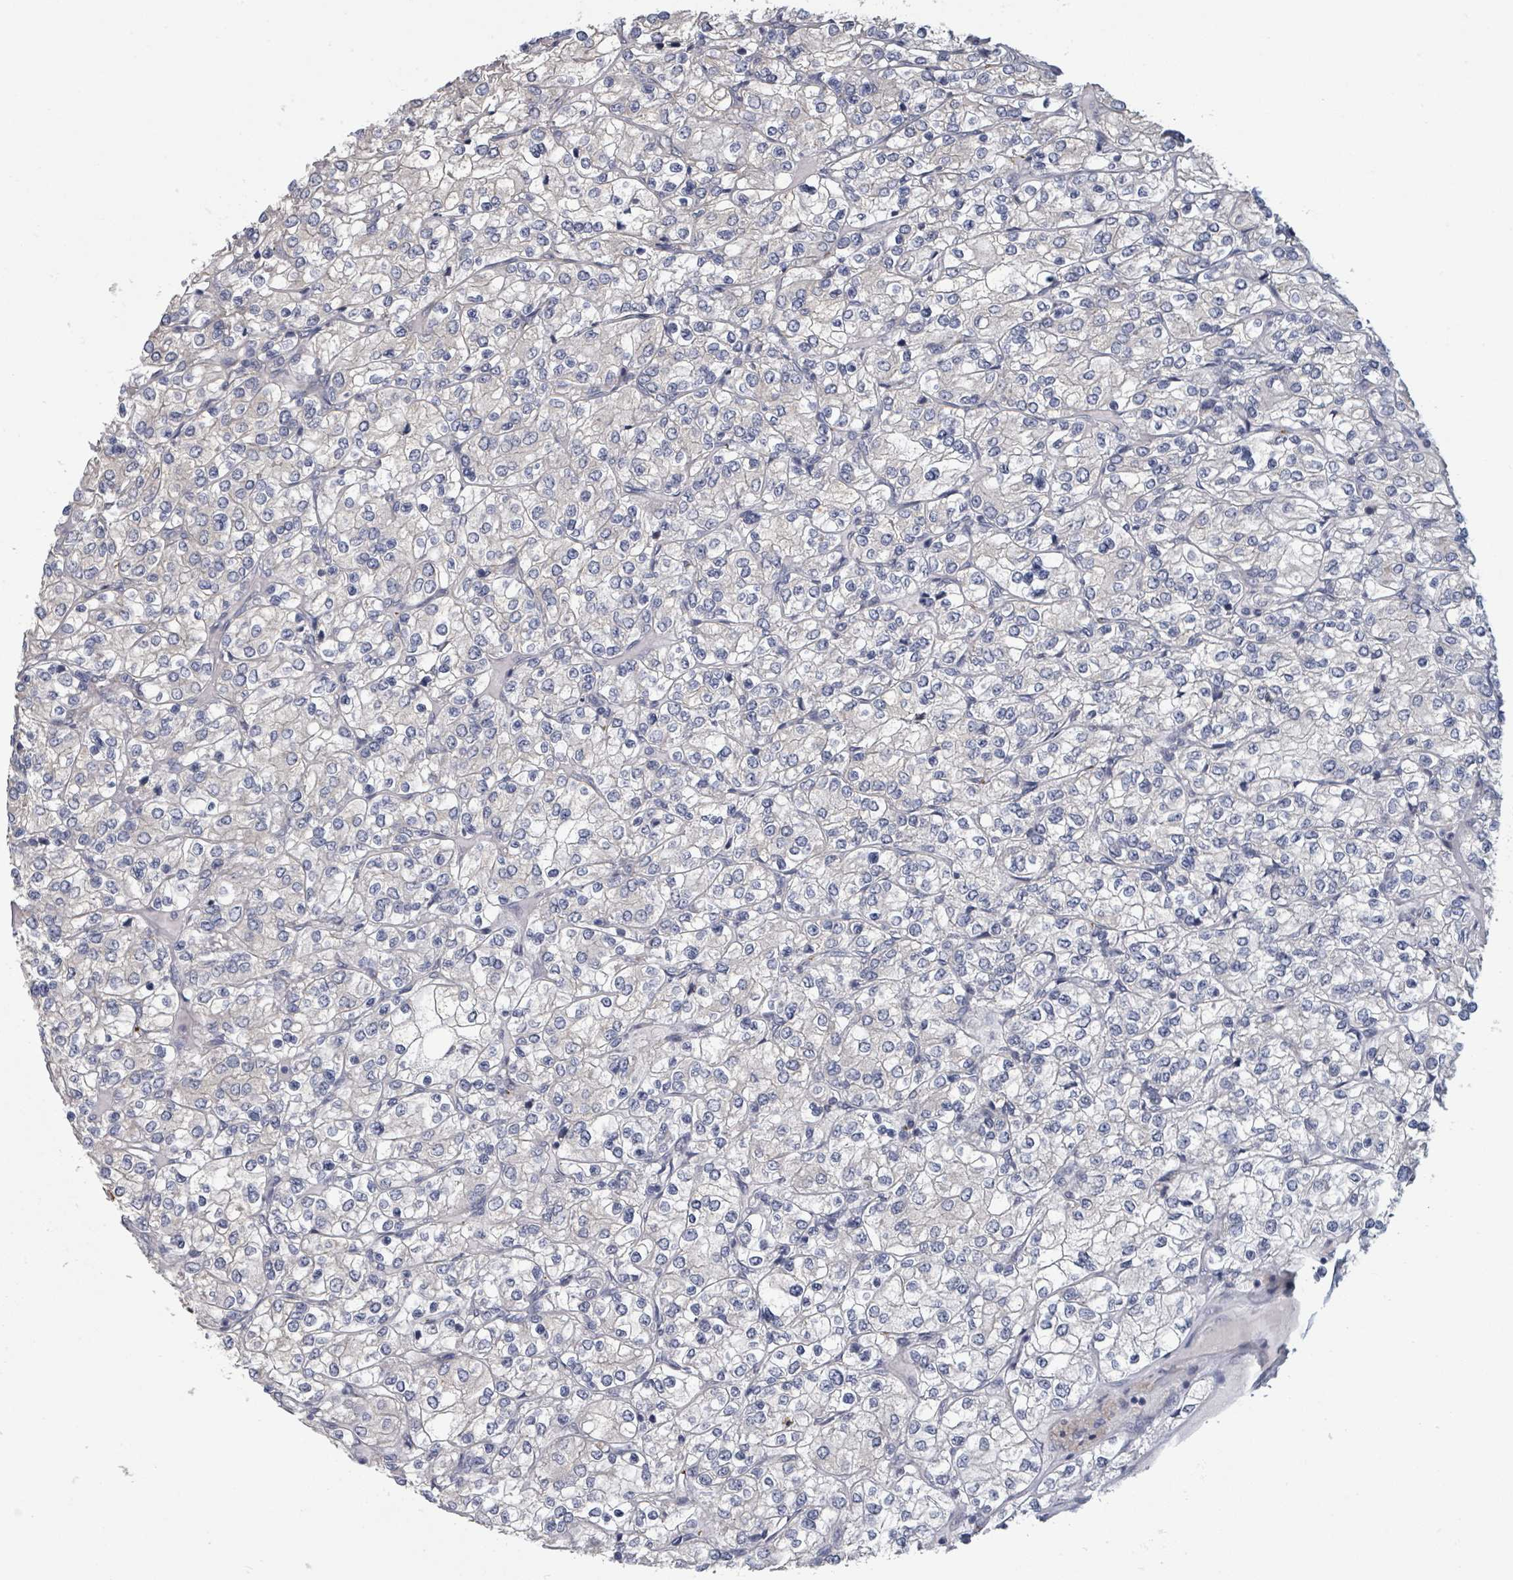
{"staining": {"intensity": "negative", "quantity": "none", "location": "none"}, "tissue": "renal cancer", "cell_type": "Tumor cells", "image_type": "cancer", "snomed": [{"axis": "morphology", "description": "Adenocarcinoma, NOS"}, {"axis": "topography", "description": "Kidney"}], "caption": "A photomicrograph of human renal cancer (adenocarcinoma) is negative for staining in tumor cells.", "gene": "PLAUR", "patient": {"sex": "male", "age": 80}}